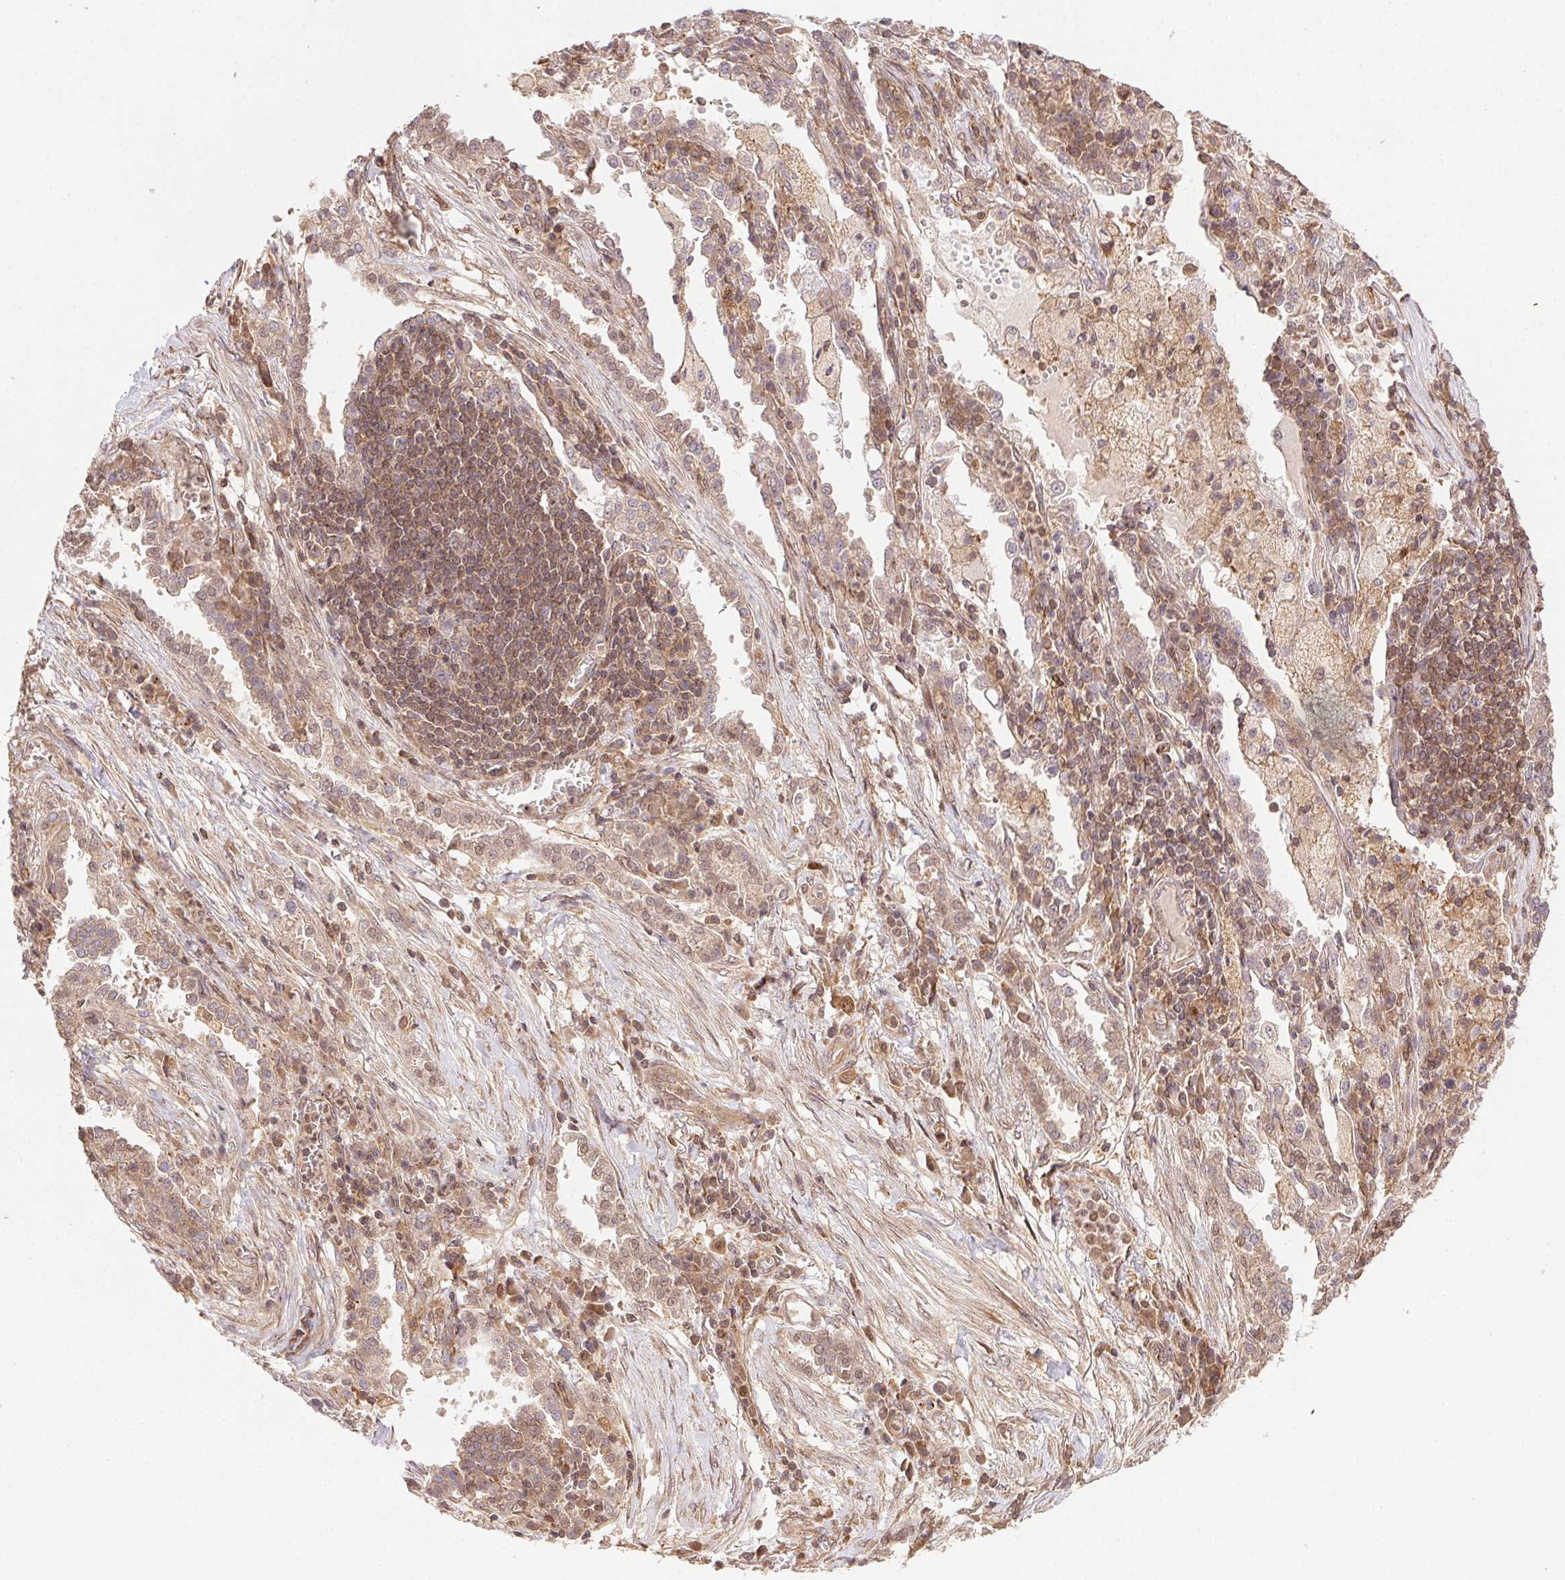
{"staining": {"intensity": "weak", "quantity": ">75%", "location": "nuclear"}, "tissue": "lung cancer", "cell_type": "Tumor cells", "image_type": "cancer", "snomed": [{"axis": "morphology", "description": "Adenocarcinoma, NOS"}, {"axis": "topography", "description": "Lung"}], "caption": "High-power microscopy captured an immunohistochemistry (IHC) histopathology image of lung adenocarcinoma, revealing weak nuclear positivity in about >75% of tumor cells.", "gene": "MEX3D", "patient": {"sex": "male", "age": 57}}